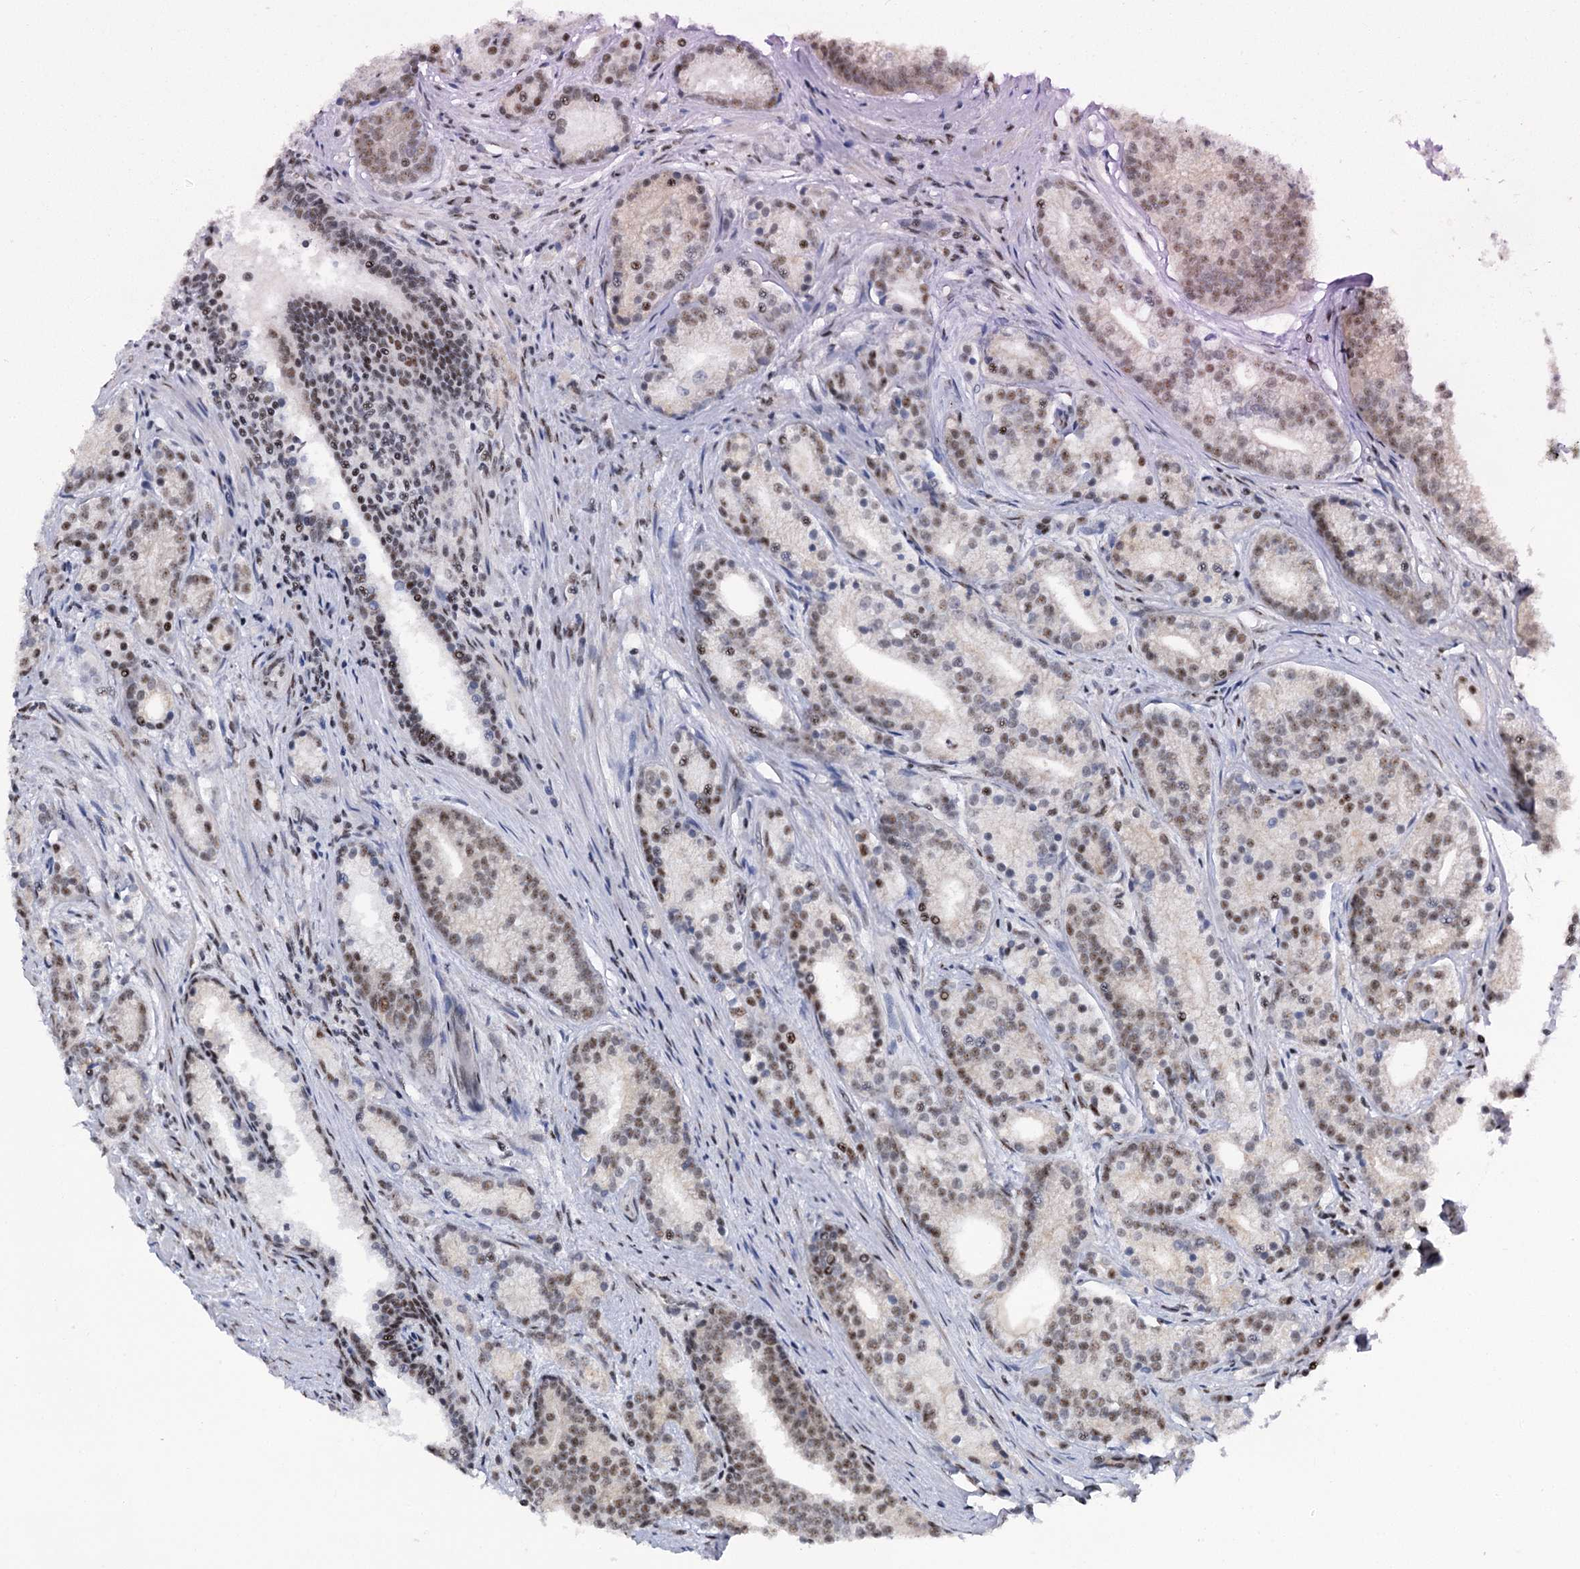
{"staining": {"intensity": "moderate", "quantity": "25%-75%", "location": "nuclear"}, "tissue": "prostate cancer", "cell_type": "Tumor cells", "image_type": "cancer", "snomed": [{"axis": "morphology", "description": "Adenocarcinoma, Low grade"}, {"axis": "topography", "description": "Prostate"}], "caption": "Moderate nuclear staining is present in about 25%-75% of tumor cells in prostate cancer. Nuclei are stained in blue.", "gene": "SREK1", "patient": {"sex": "male", "age": 71}}